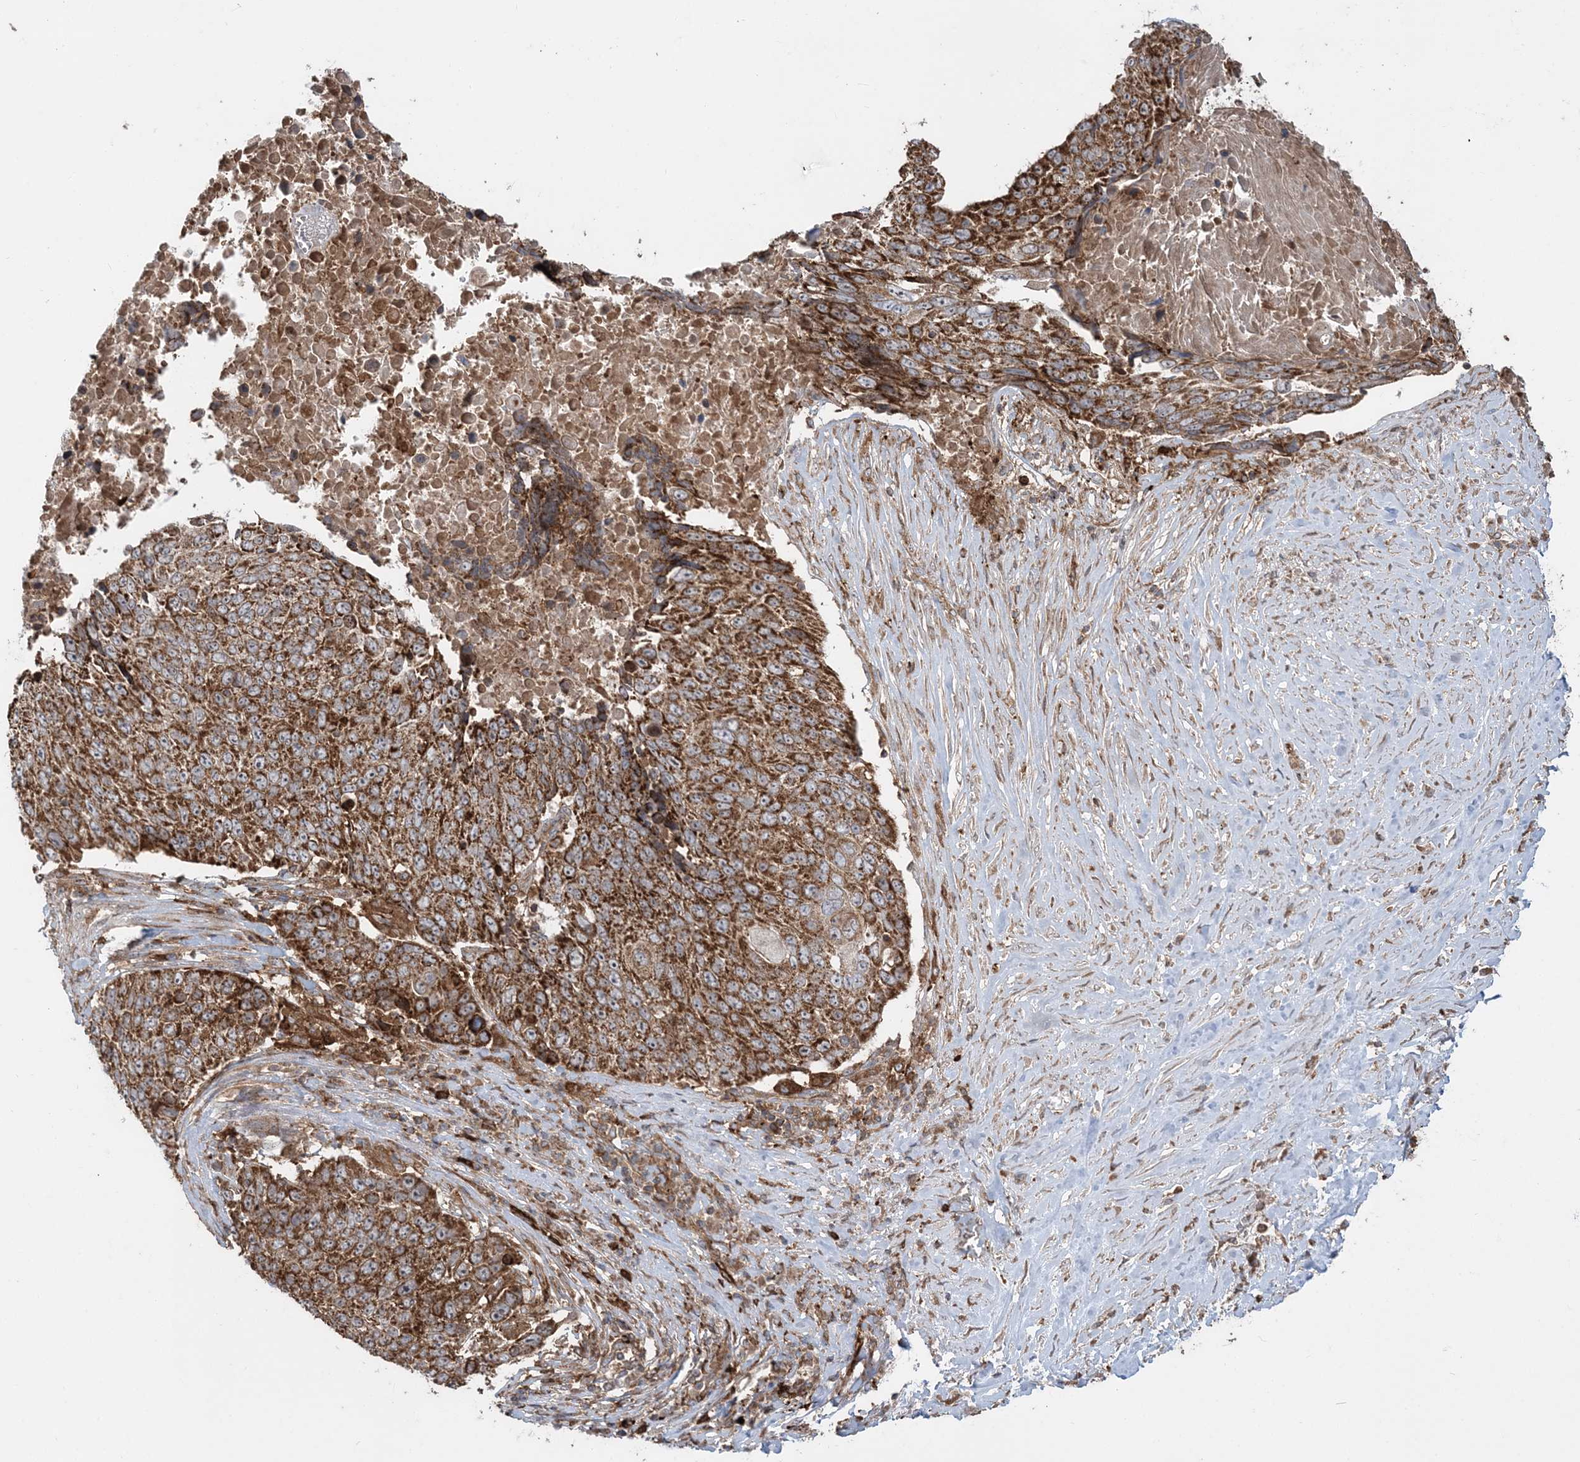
{"staining": {"intensity": "strong", "quantity": ">75%", "location": "cytoplasmic/membranous"}, "tissue": "lung cancer", "cell_type": "Tumor cells", "image_type": "cancer", "snomed": [{"axis": "morphology", "description": "Squamous cell carcinoma, NOS"}, {"axis": "topography", "description": "Lung"}], "caption": "Human lung squamous cell carcinoma stained for a protein (brown) displays strong cytoplasmic/membranous positive staining in about >75% of tumor cells.", "gene": "LRPPRC", "patient": {"sex": "male", "age": 66}}